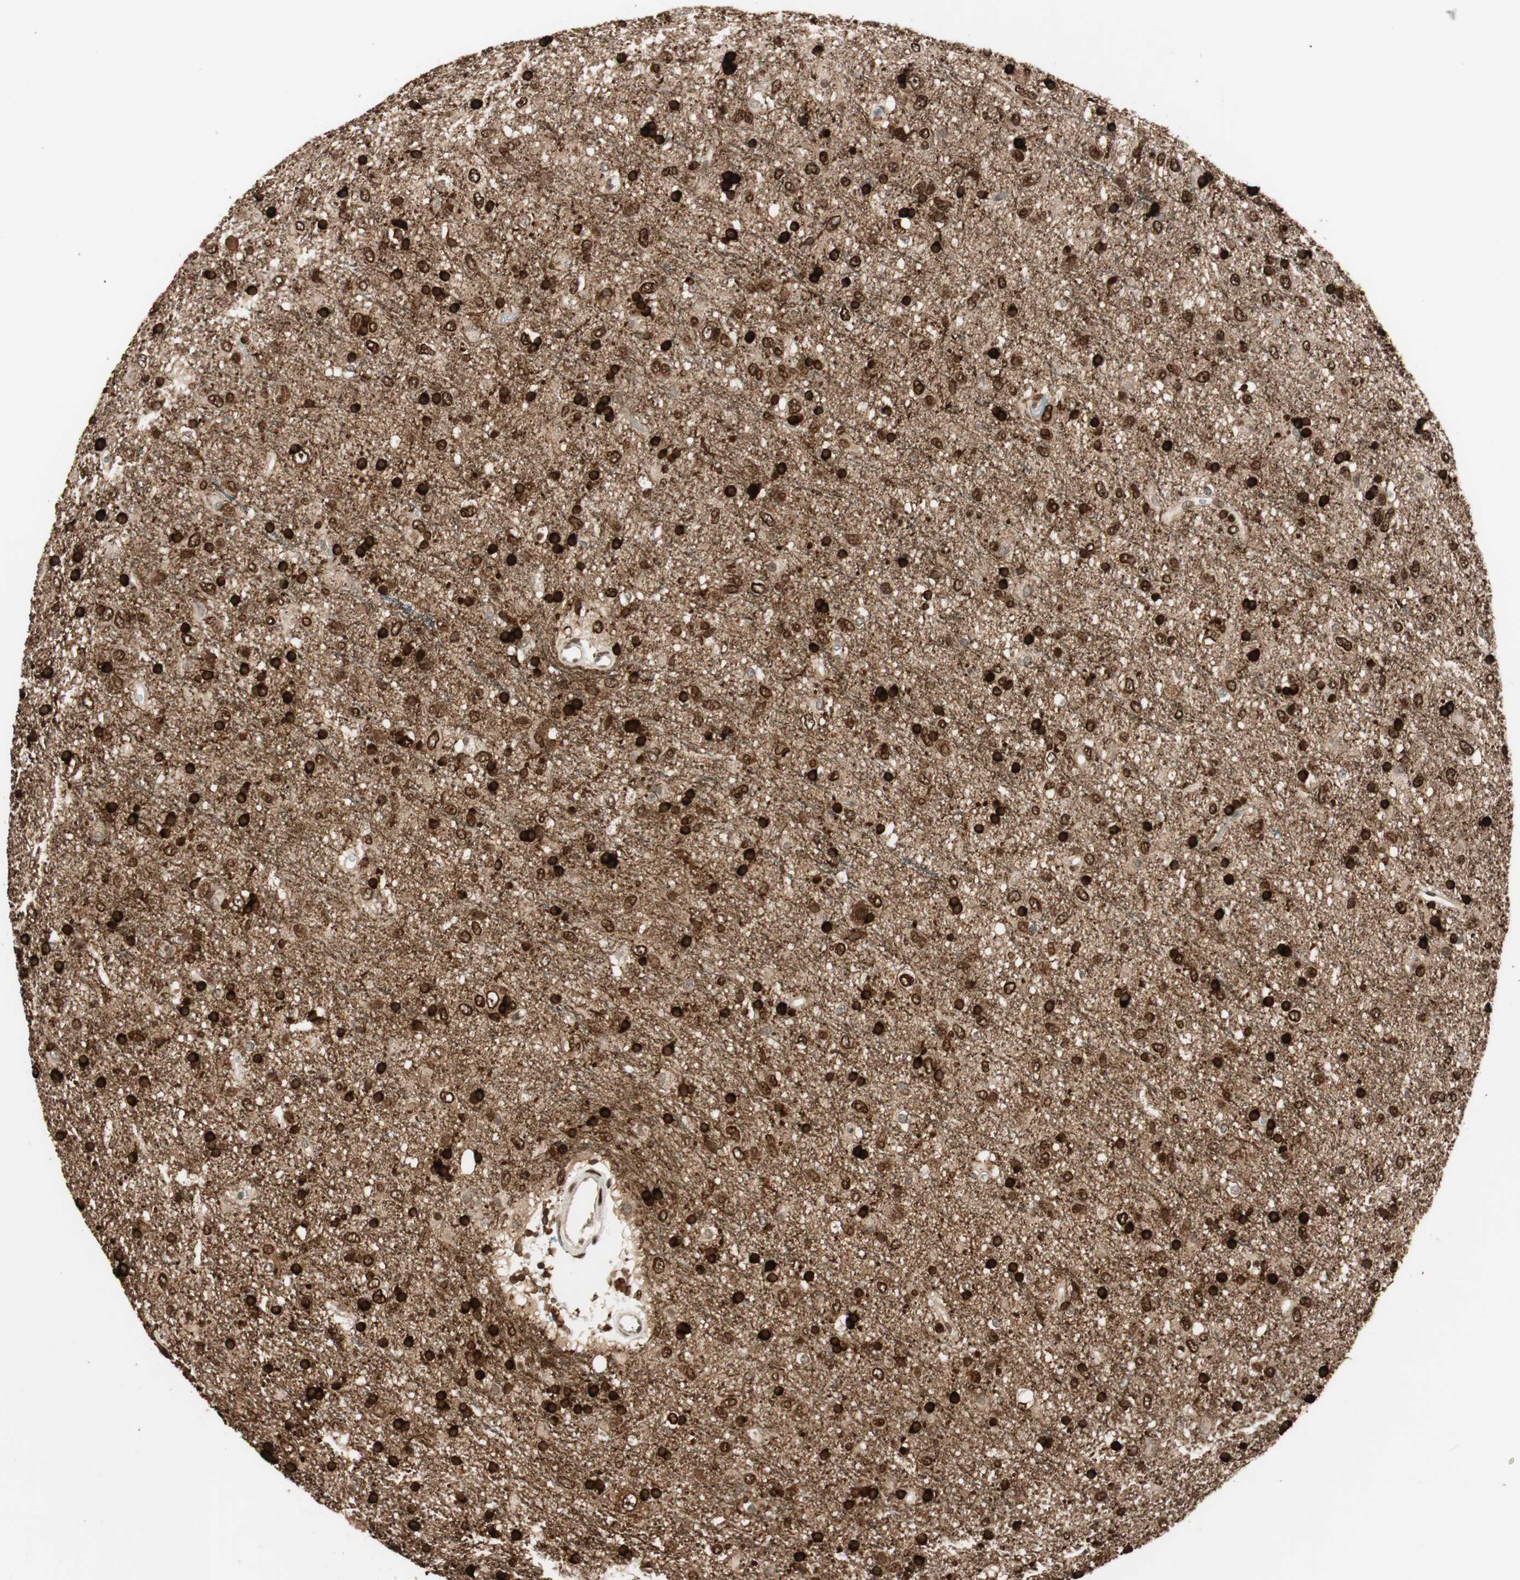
{"staining": {"intensity": "strong", "quantity": ">75%", "location": "cytoplasmic/membranous,nuclear"}, "tissue": "glioma", "cell_type": "Tumor cells", "image_type": "cancer", "snomed": [{"axis": "morphology", "description": "Glioma, malignant, Low grade"}, {"axis": "topography", "description": "Brain"}], "caption": "A high-resolution histopathology image shows IHC staining of glioma, which demonstrates strong cytoplasmic/membranous and nuclear expression in approximately >75% of tumor cells.", "gene": "BIN1", "patient": {"sex": "male", "age": 77}}